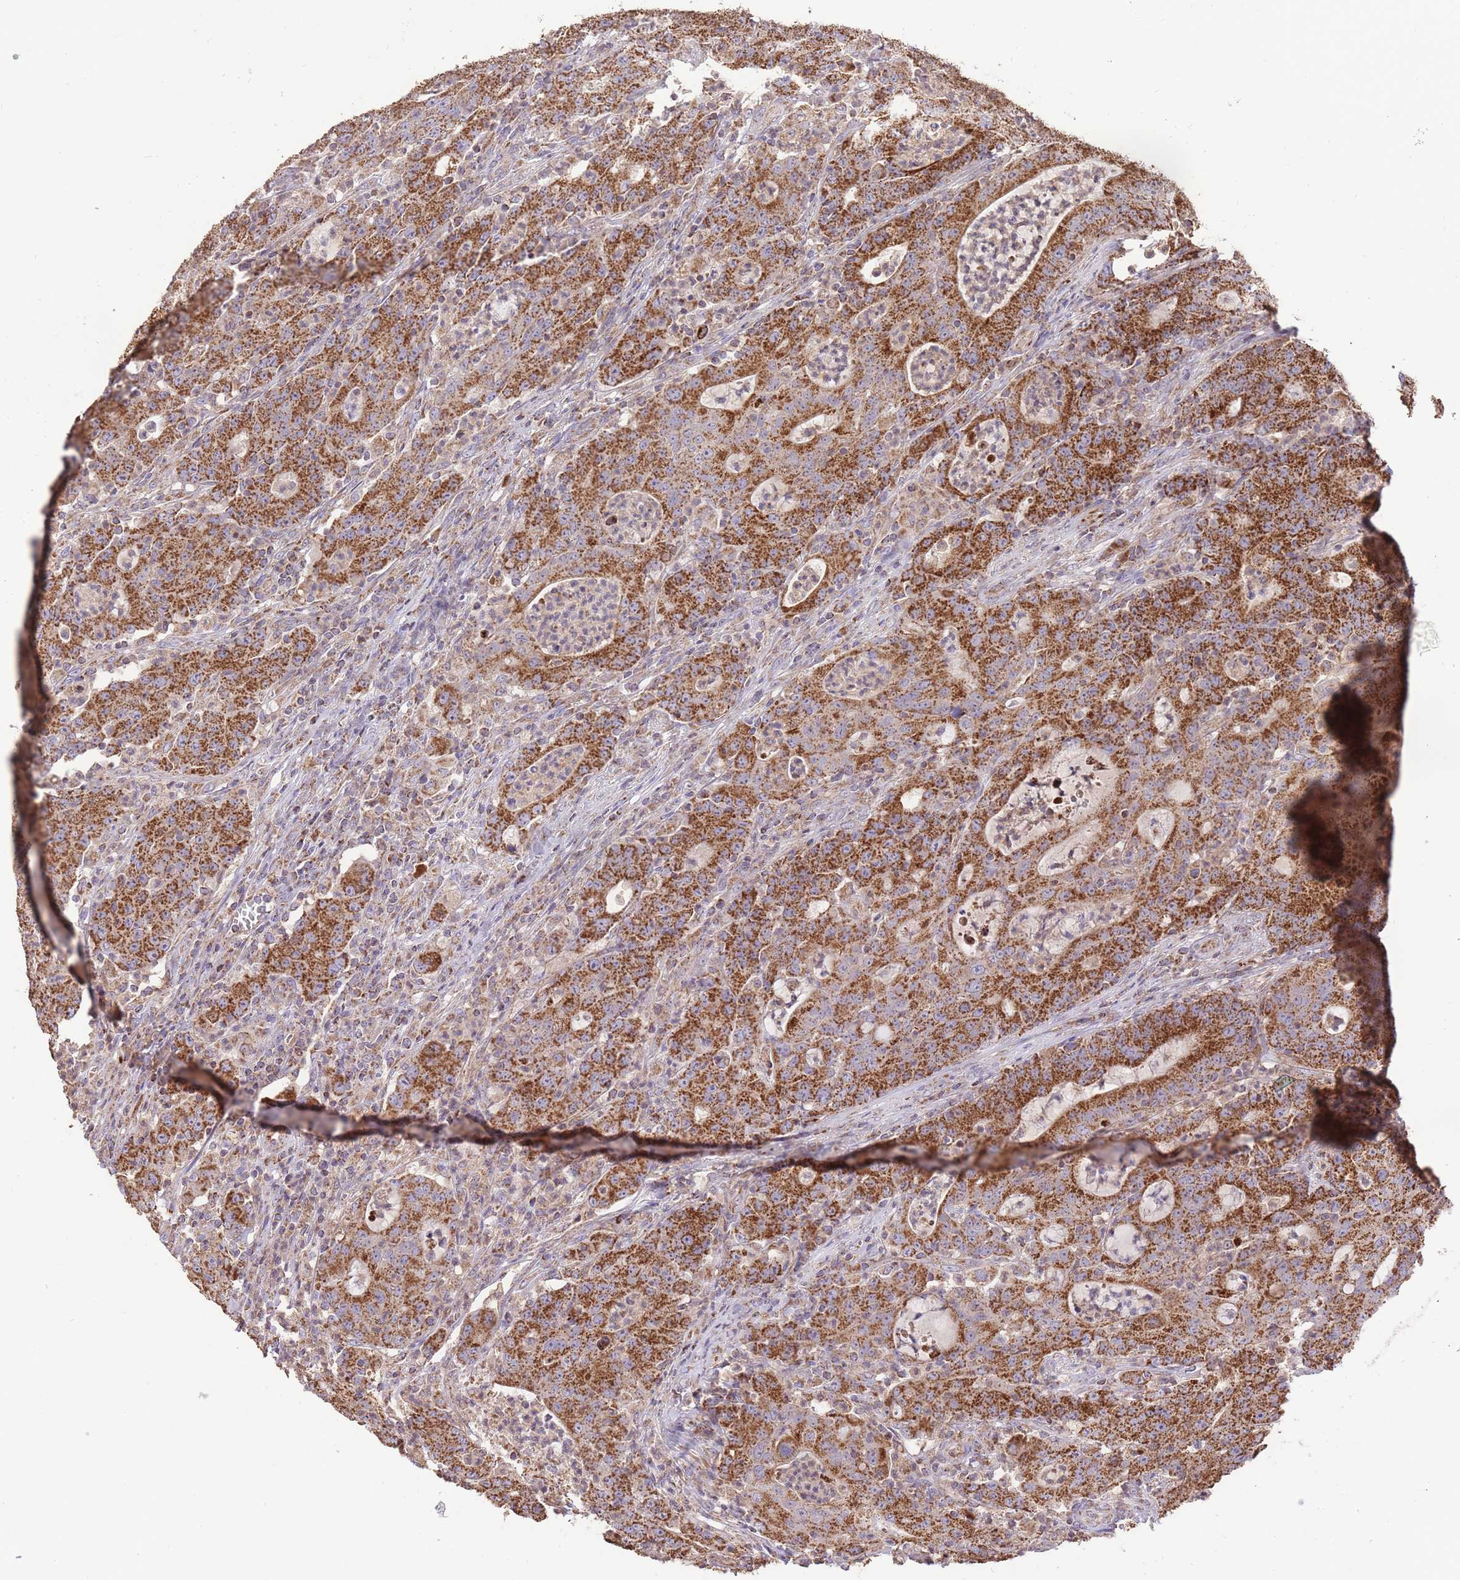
{"staining": {"intensity": "strong", "quantity": ">75%", "location": "cytoplasmic/membranous"}, "tissue": "colorectal cancer", "cell_type": "Tumor cells", "image_type": "cancer", "snomed": [{"axis": "morphology", "description": "Adenocarcinoma, NOS"}, {"axis": "topography", "description": "Colon"}], "caption": "The micrograph displays a brown stain indicating the presence of a protein in the cytoplasmic/membranous of tumor cells in colorectal cancer.", "gene": "PREP", "patient": {"sex": "male", "age": 83}}